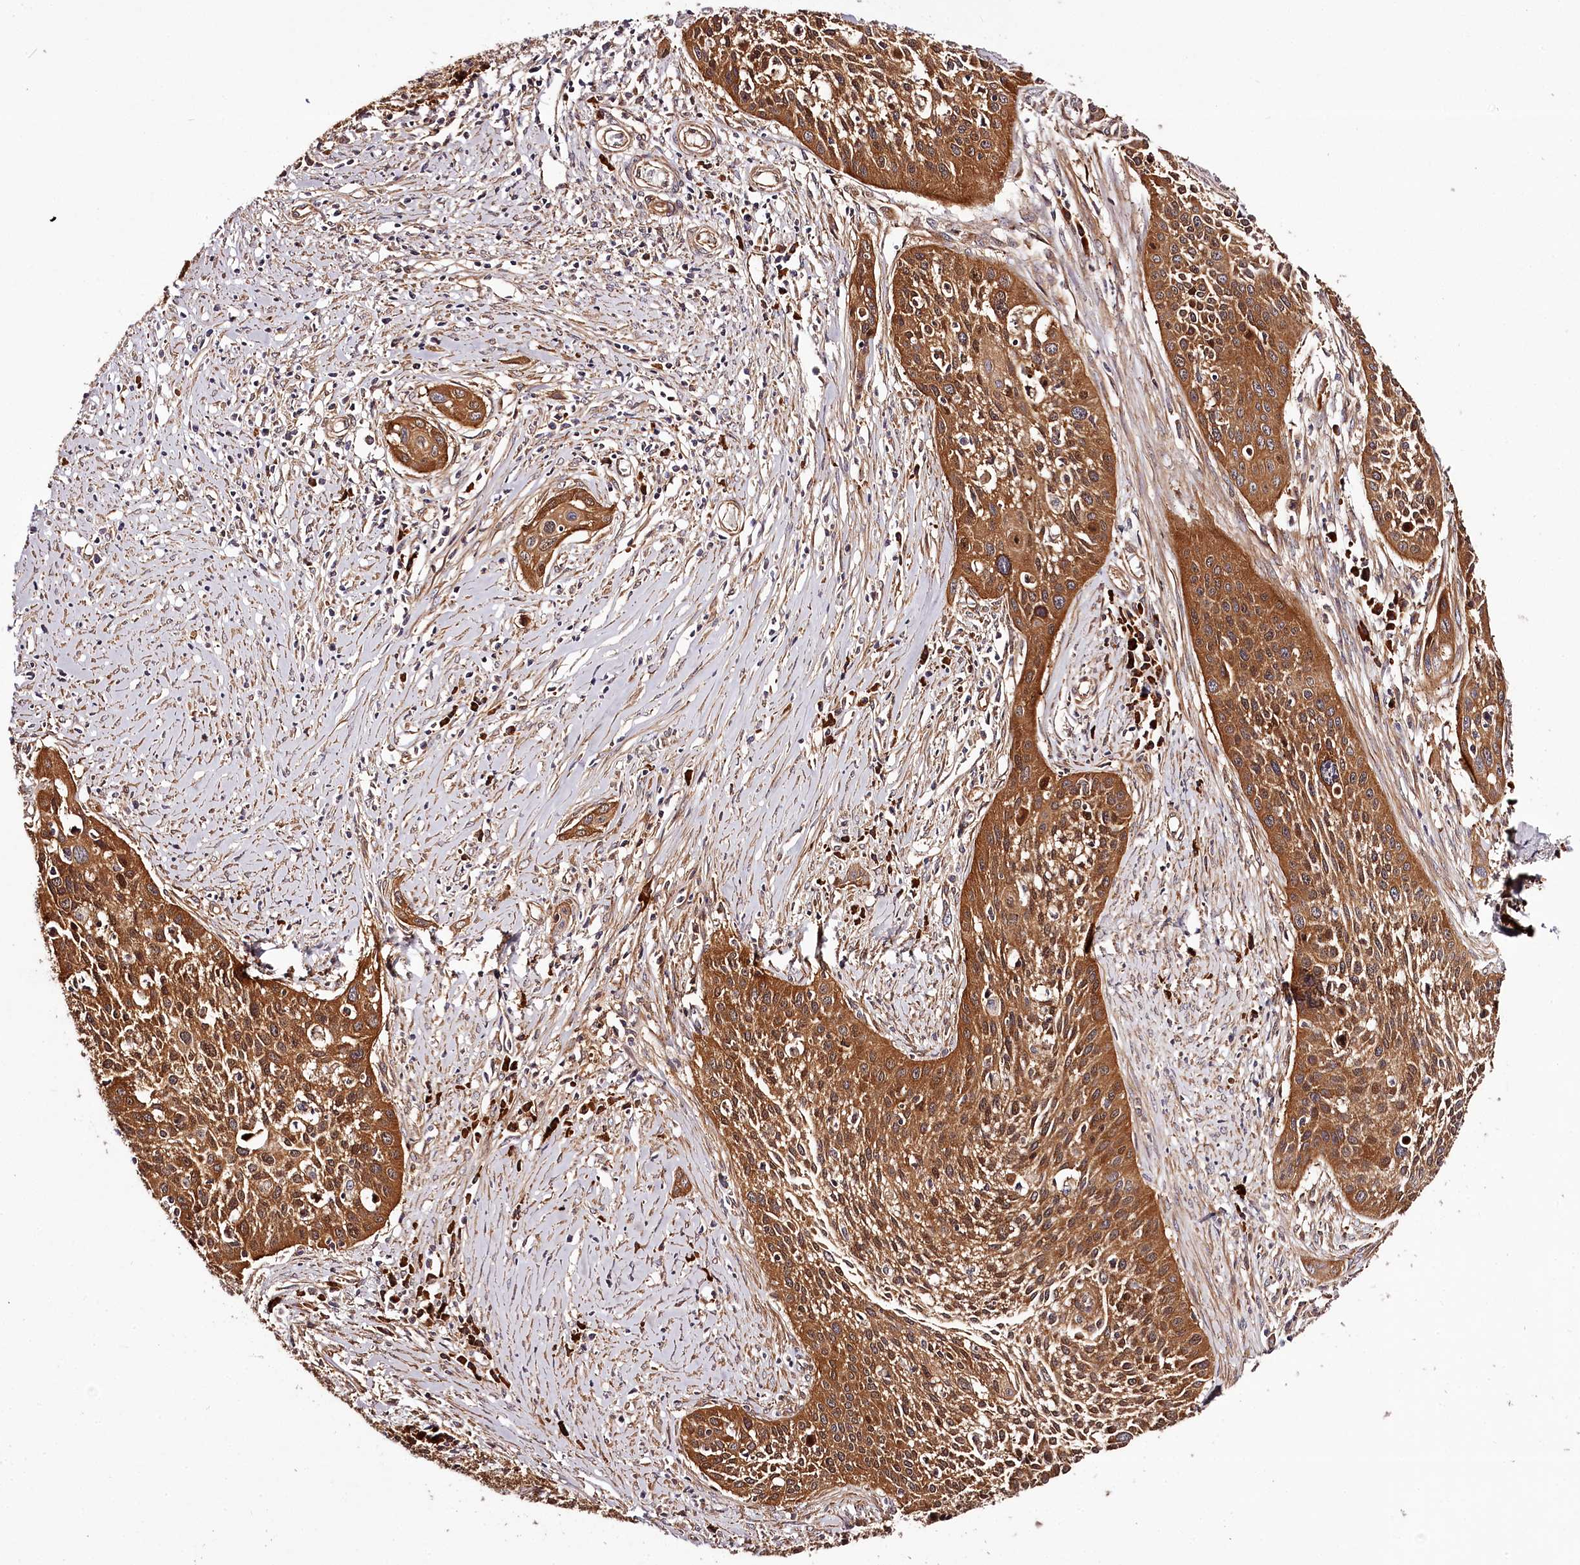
{"staining": {"intensity": "strong", "quantity": ">75%", "location": "cytoplasmic/membranous"}, "tissue": "cervical cancer", "cell_type": "Tumor cells", "image_type": "cancer", "snomed": [{"axis": "morphology", "description": "Squamous cell carcinoma, NOS"}, {"axis": "topography", "description": "Cervix"}], "caption": "Immunohistochemical staining of cervical squamous cell carcinoma displays high levels of strong cytoplasmic/membranous protein positivity in about >75% of tumor cells. The protein is stained brown, and the nuclei are stained in blue (DAB IHC with brightfield microscopy, high magnification).", "gene": "TARS1", "patient": {"sex": "female", "age": 34}}